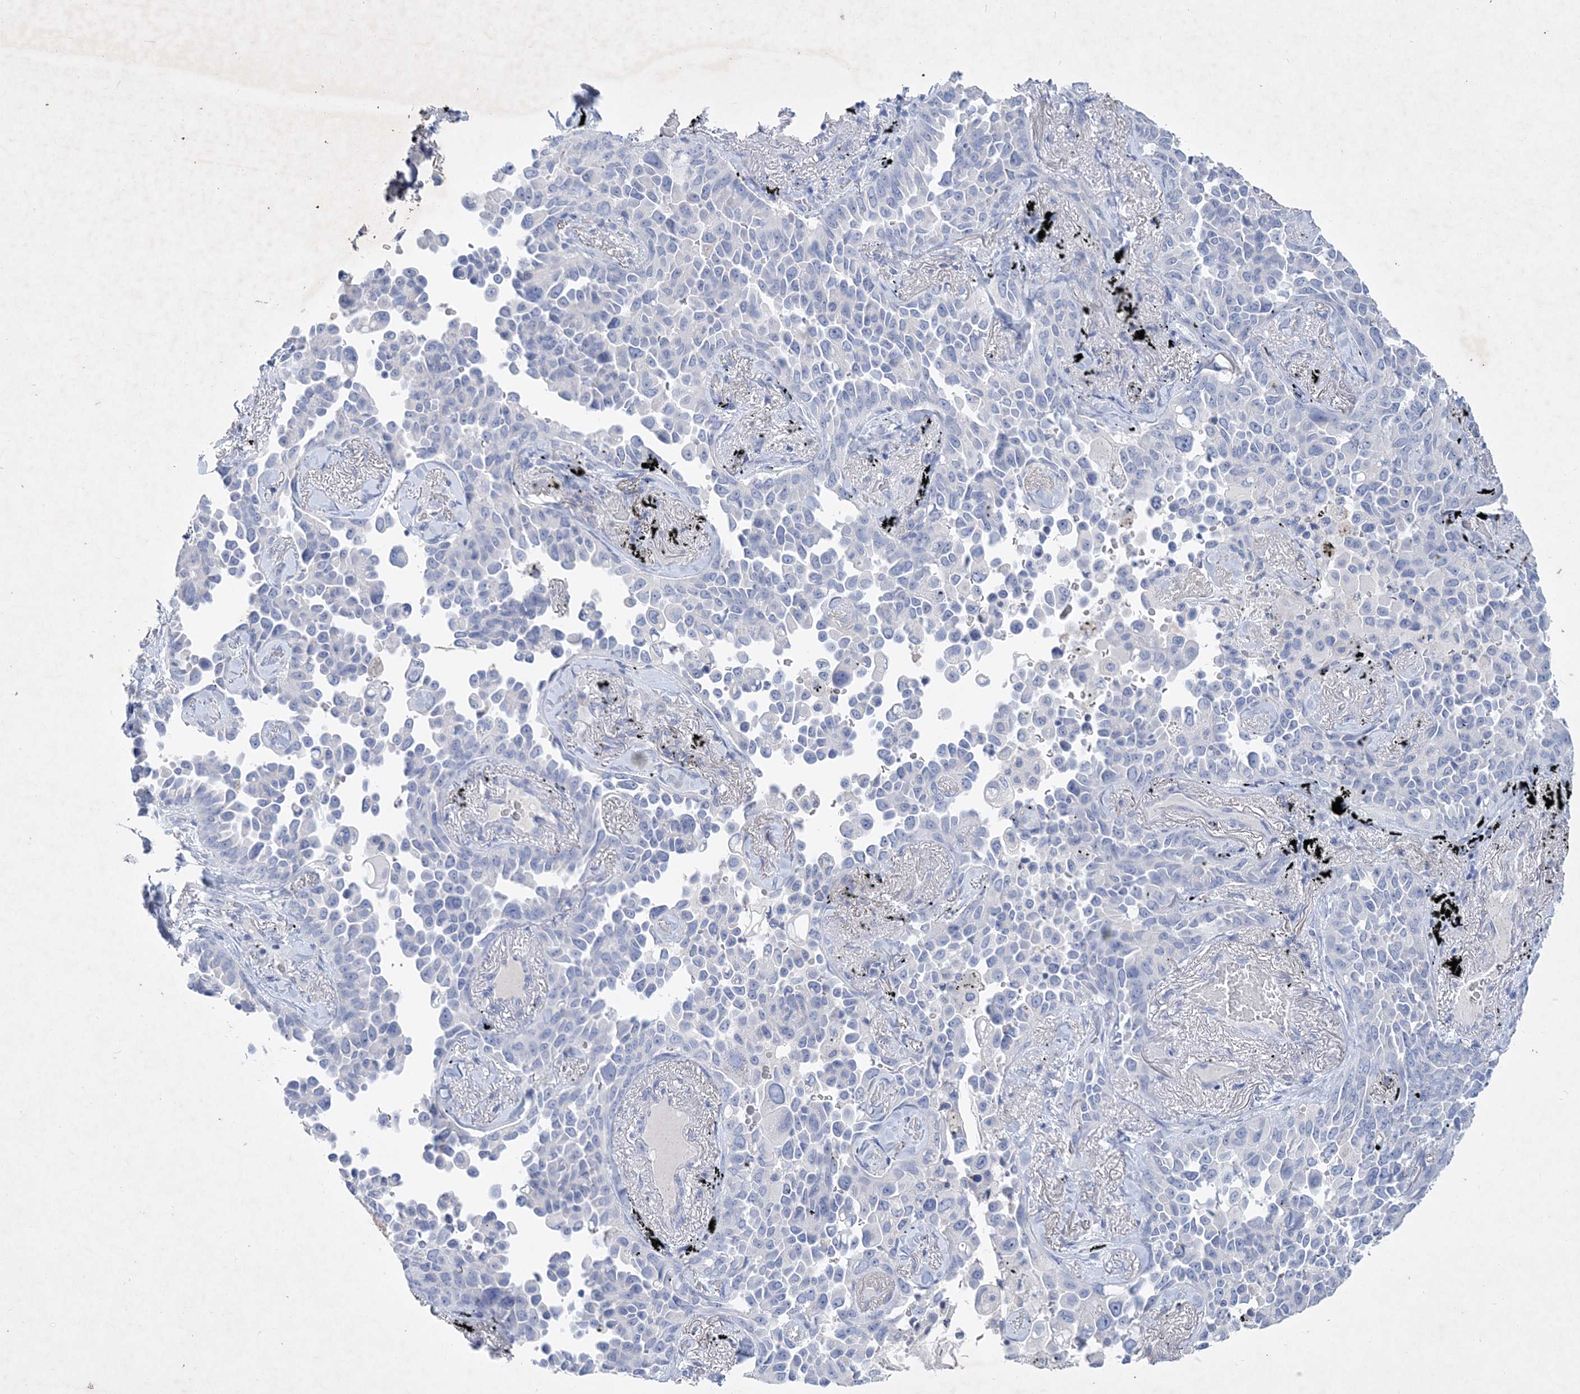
{"staining": {"intensity": "negative", "quantity": "none", "location": "none"}, "tissue": "lung cancer", "cell_type": "Tumor cells", "image_type": "cancer", "snomed": [{"axis": "morphology", "description": "Adenocarcinoma, NOS"}, {"axis": "topography", "description": "Lung"}], "caption": "The histopathology image shows no significant staining in tumor cells of adenocarcinoma (lung).", "gene": "COPS8", "patient": {"sex": "female", "age": 67}}